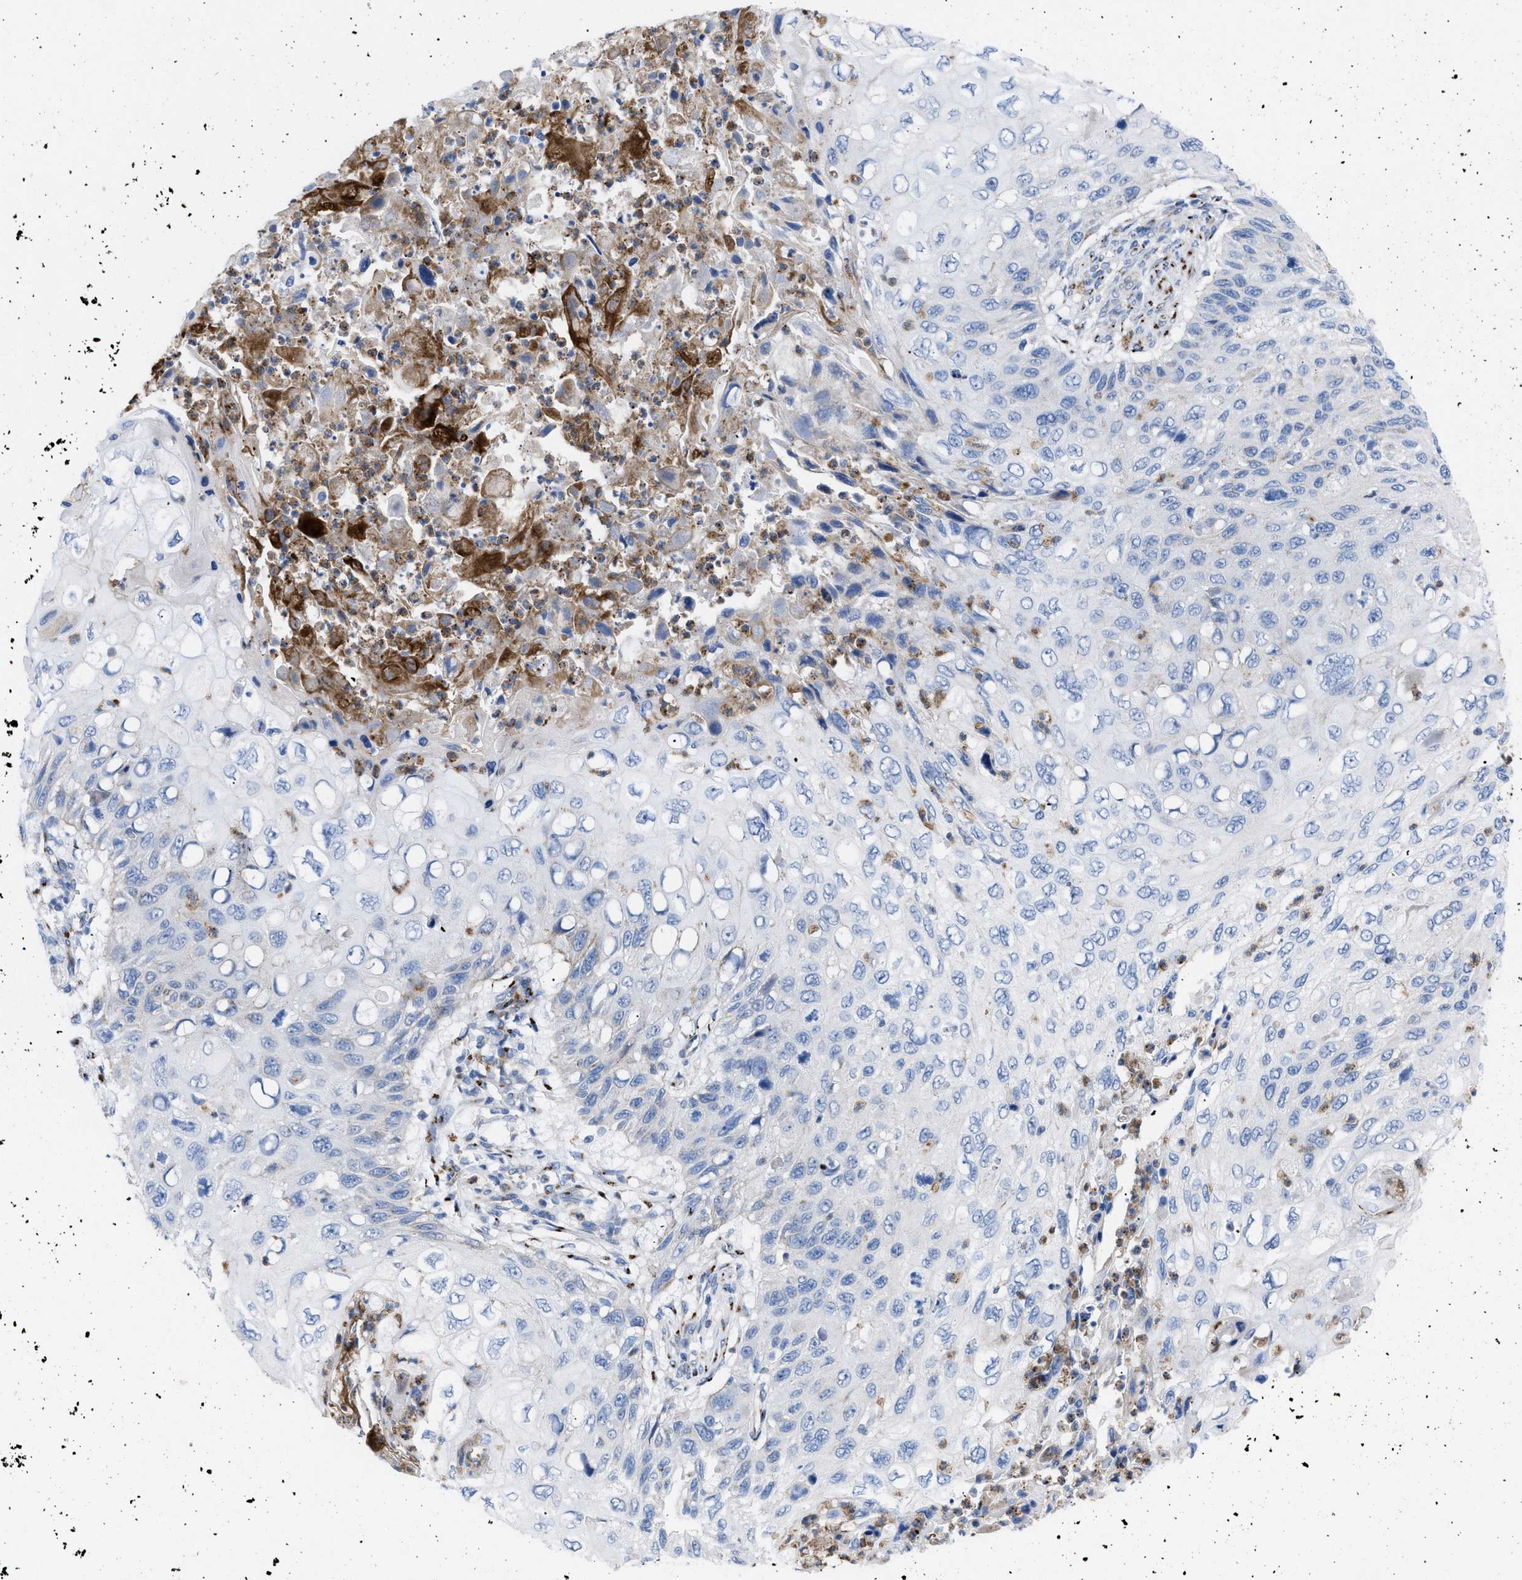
{"staining": {"intensity": "negative", "quantity": "none", "location": "none"}, "tissue": "cervical cancer", "cell_type": "Tumor cells", "image_type": "cancer", "snomed": [{"axis": "morphology", "description": "Squamous cell carcinoma, NOS"}, {"axis": "topography", "description": "Cervix"}], "caption": "Immunohistochemical staining of cervical cancer demonstrates no significant positivity in tumor cells.", "gene": "TMEM17", "patient": {"sex": "female", "age": 70}}